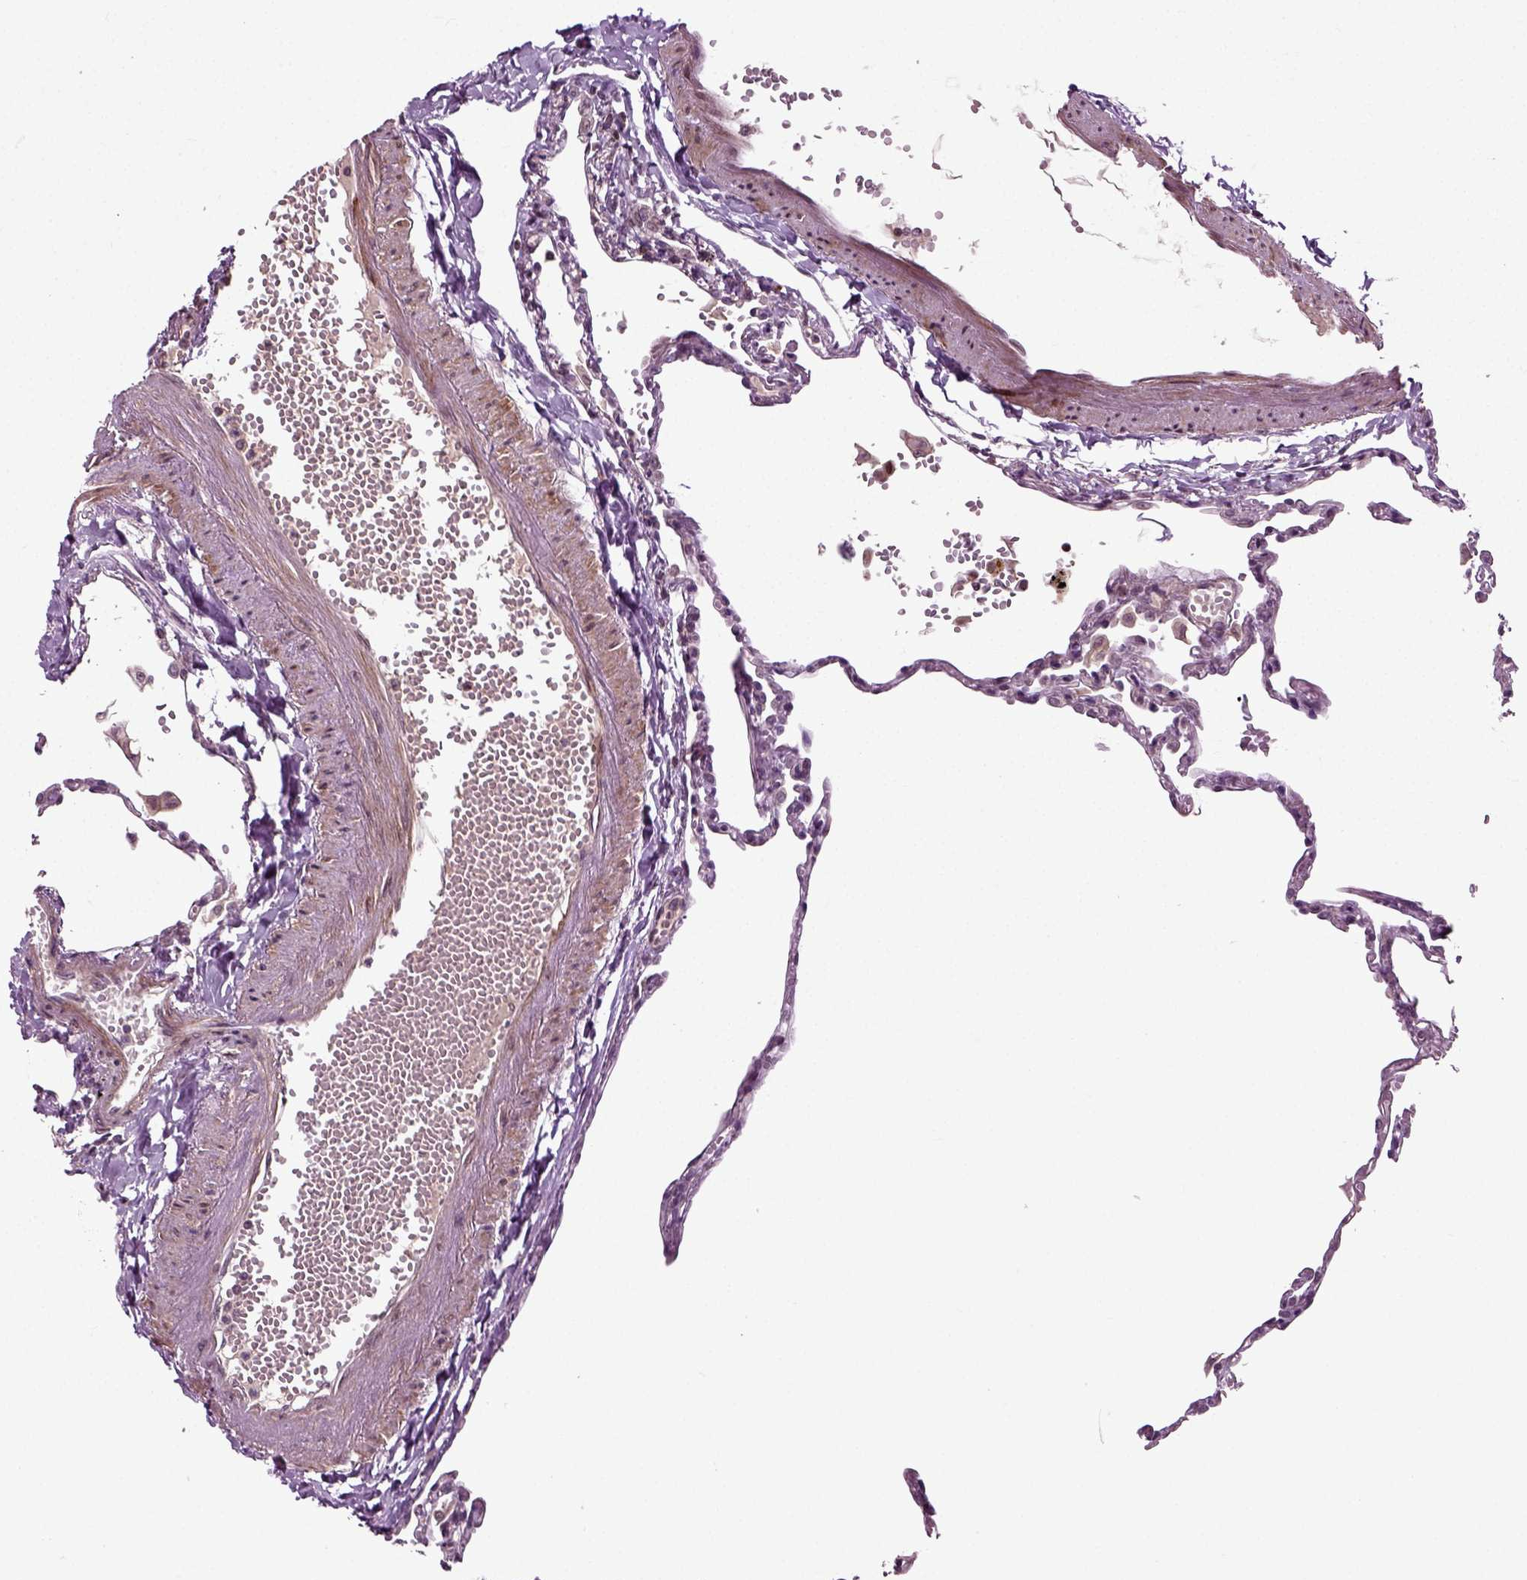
{"staining": {"intensity": "negative", "quantity": "none", "location": "none"}, "tissue": "lung", "cell_type": "Alveolar cells", "image_type": "normal", "snomed": [{"axis": "morphology", "description": "Normal tissue, NOS"}, {"axis": "topography", "description": "Lung"}], "caption": "Immunohistochemical staining of benign human lung shows no significant positivity in alveolar cells. (Stains: DAB (3,3'-diaminobenzidine) immunohistochemistry (IHC) with hematoxylin counter stain, Microscopy: brightfield microscopy at high magnification).", "gene": "KNSTRN", "patient": {"sex": "male", "age": 78}}